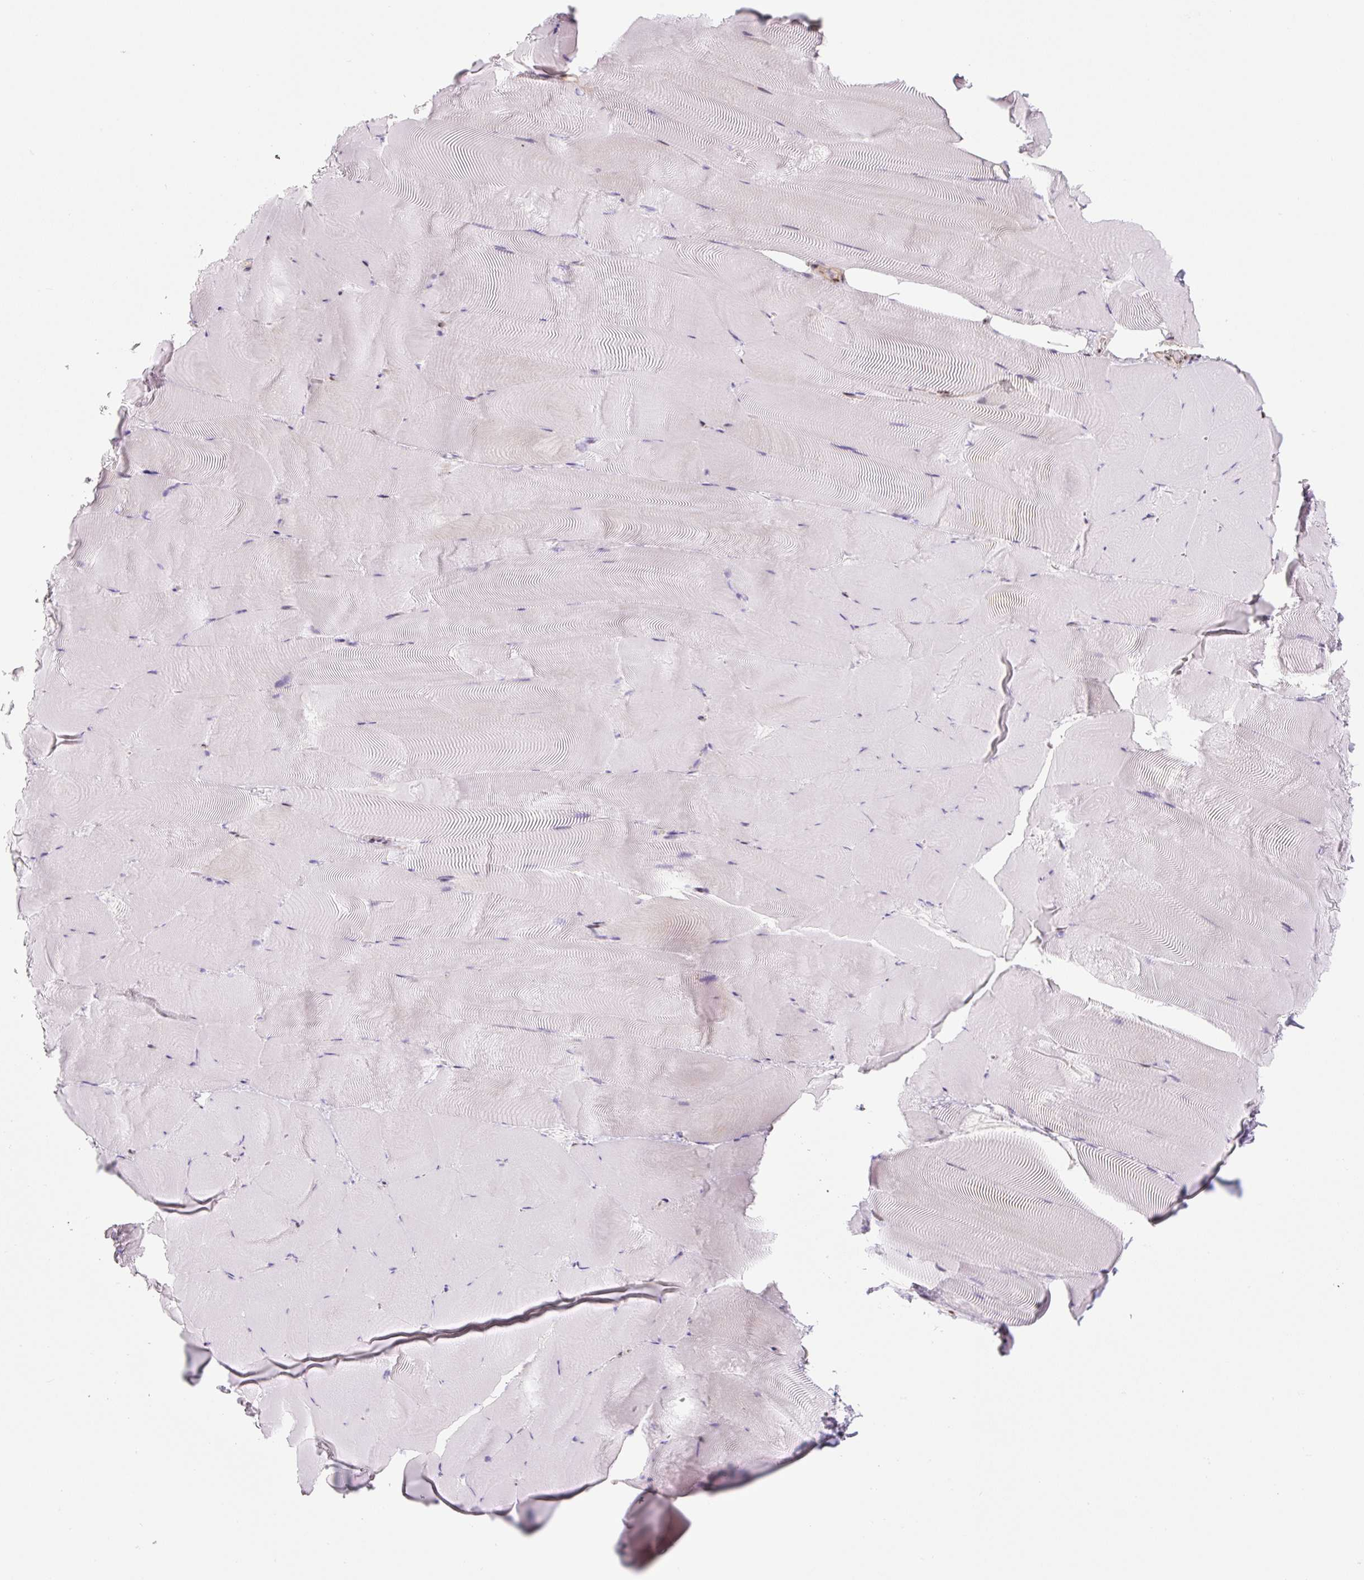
{"staining": {"intensity": "moderate", "quantity": "<25%", "location": "nuclear"}, "tissue": "skeletal muscle", "cell_type": "Myocytes", "image_type": "normal", "snomed": [{"axis": "morphology", "description": "Normal tissue, NOS"}, {"axis": "topography", "description": "Skeletal muscle"}], "caption": "A micrograph showing moderate nuclear staining in approximately <25% of myocytes in normal skeletal muscle, as visualized by brown immunohistochemical staining.", "gene": "TCFL5", "patient": {"sex": "female", "age": 64}}